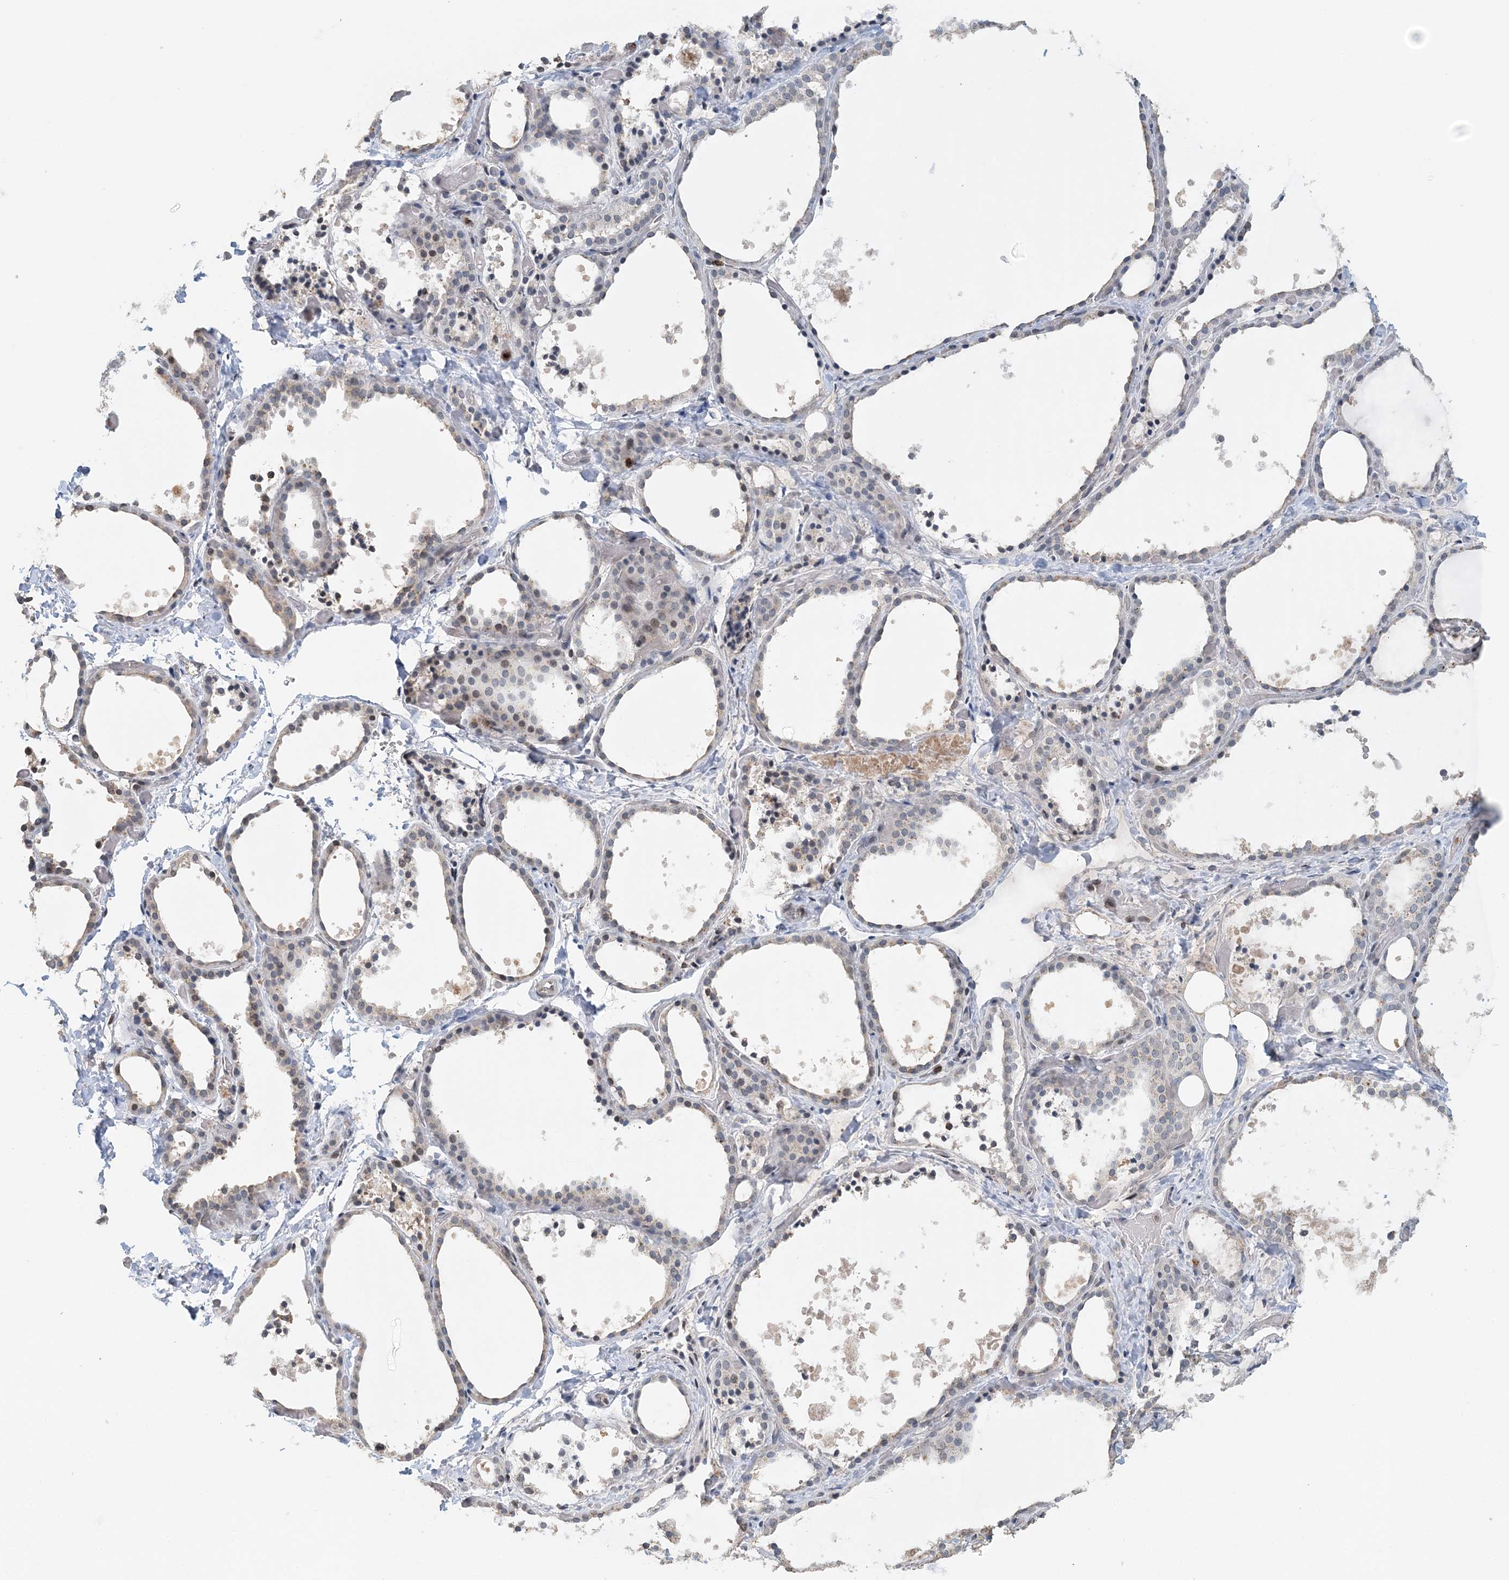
{"staining": {"intensity": "negative", "quantity": "none", "location": "none"}, "tissue": "thyroid gland", "cell_type": "Glandular cells", "image_type": "normal", "snomed": [{"axis": "morphology", "description": "Normal tissue, NOS"}, {"axis": "topography", "description": "Thyroid gland"}], "caption": "DAB (3,3'-diaminobenzidine) immunohistochemical staining of normal thyroid gland reveals no significant staining in glandular cells.", "gene": "FAM110A", "patient": {"sex": "female", "age": 44}}